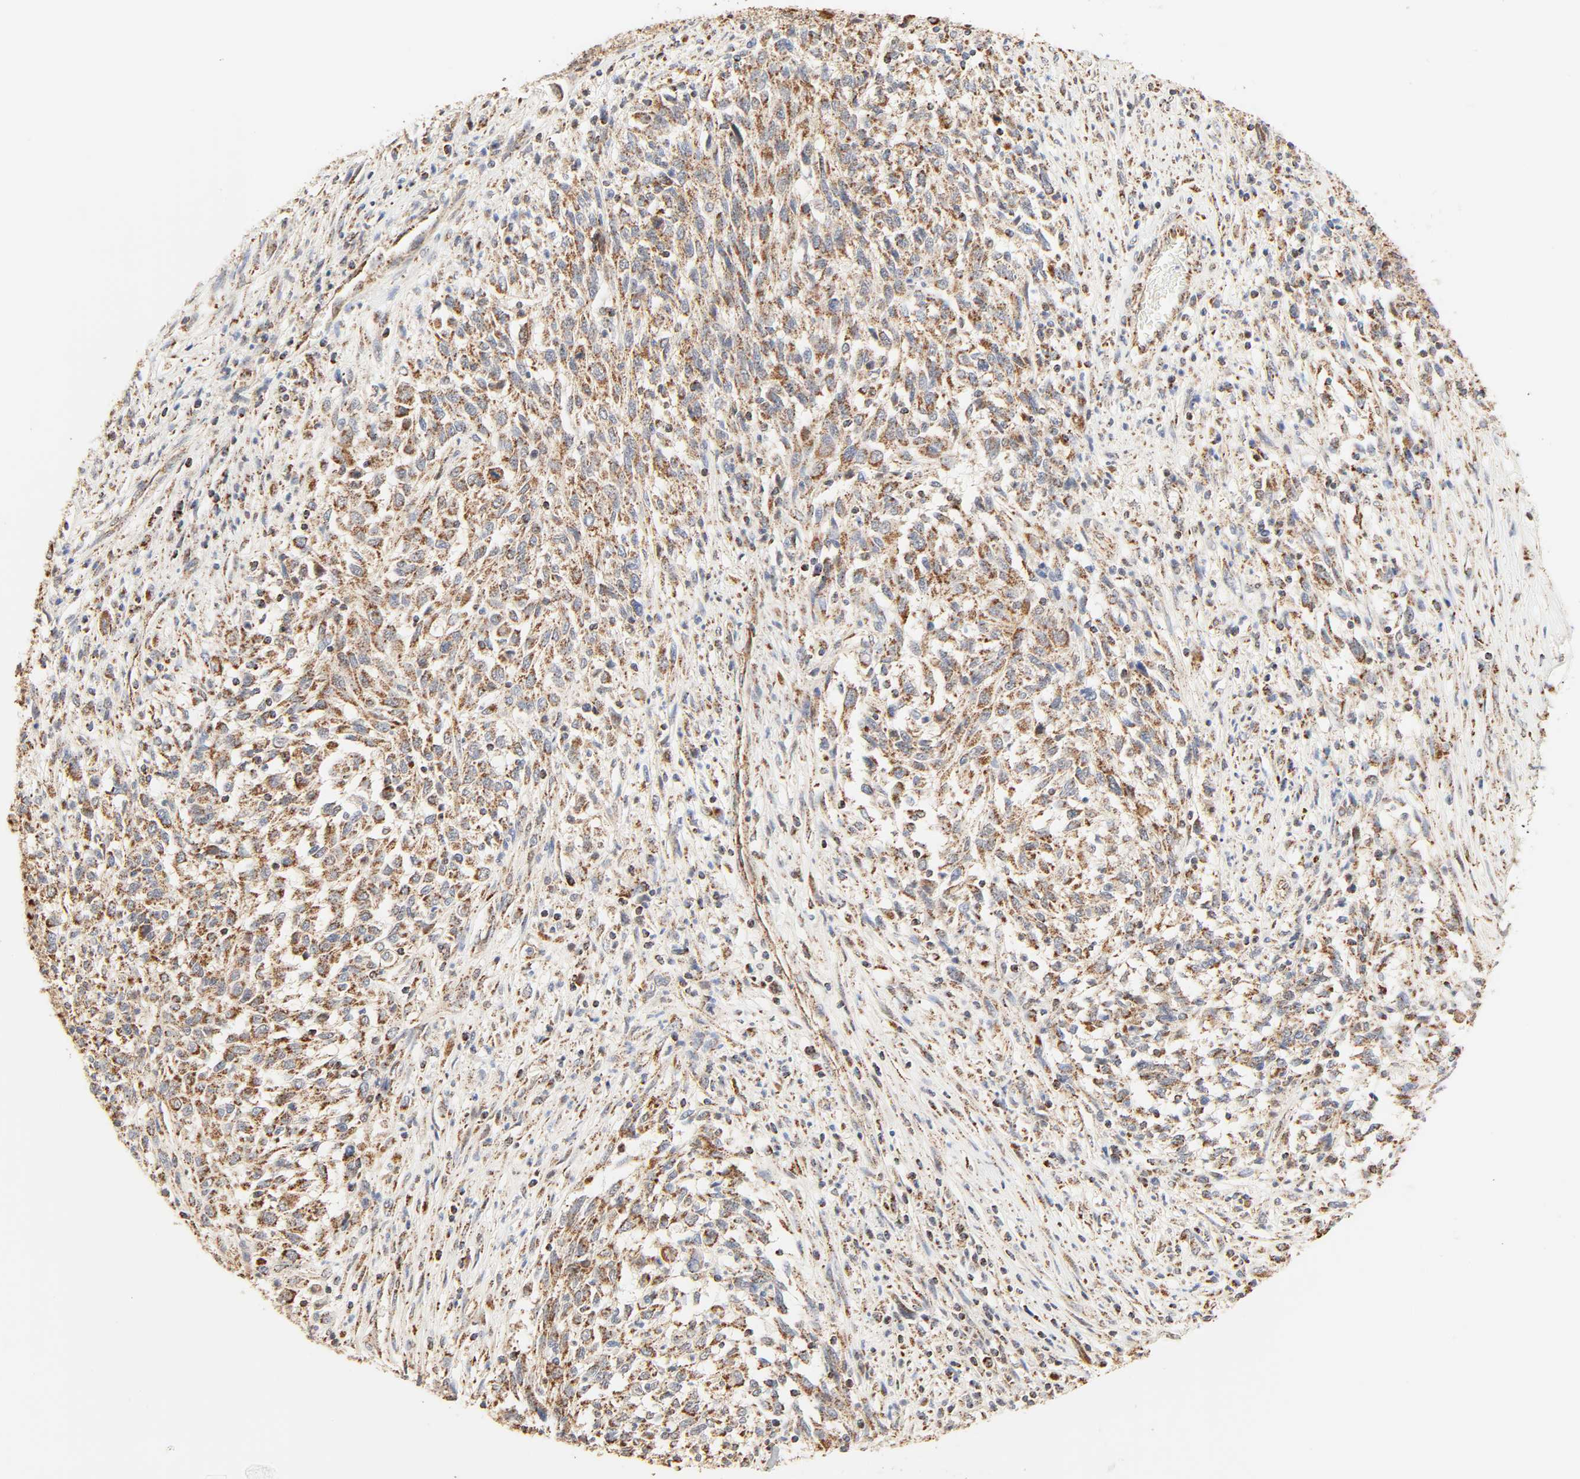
{"staining": {"intensity": "moderate", "quantity": ">75%", "location": "cytoplasmic/membranous"}, "tissue": "melanoma", "cell_type": "Tumor cells", "image_type": "cancer", "snomed": [{"axis": "morphology", "description": "Malignant melanoma, Metastatic site"}, {"axis": "topography", "description": "Lymph node"}], "caption": "Protein staining of malignant melanoma (metastatic site) tissue reveals moderate cytoplasmic/membranous positivity in approximately >75% of tumor cells. Ihc stains the protein in brown and the nuclei are stained blue.", "gene": "ZMAT5", "patient": {"sex": "male", "age": 61}}